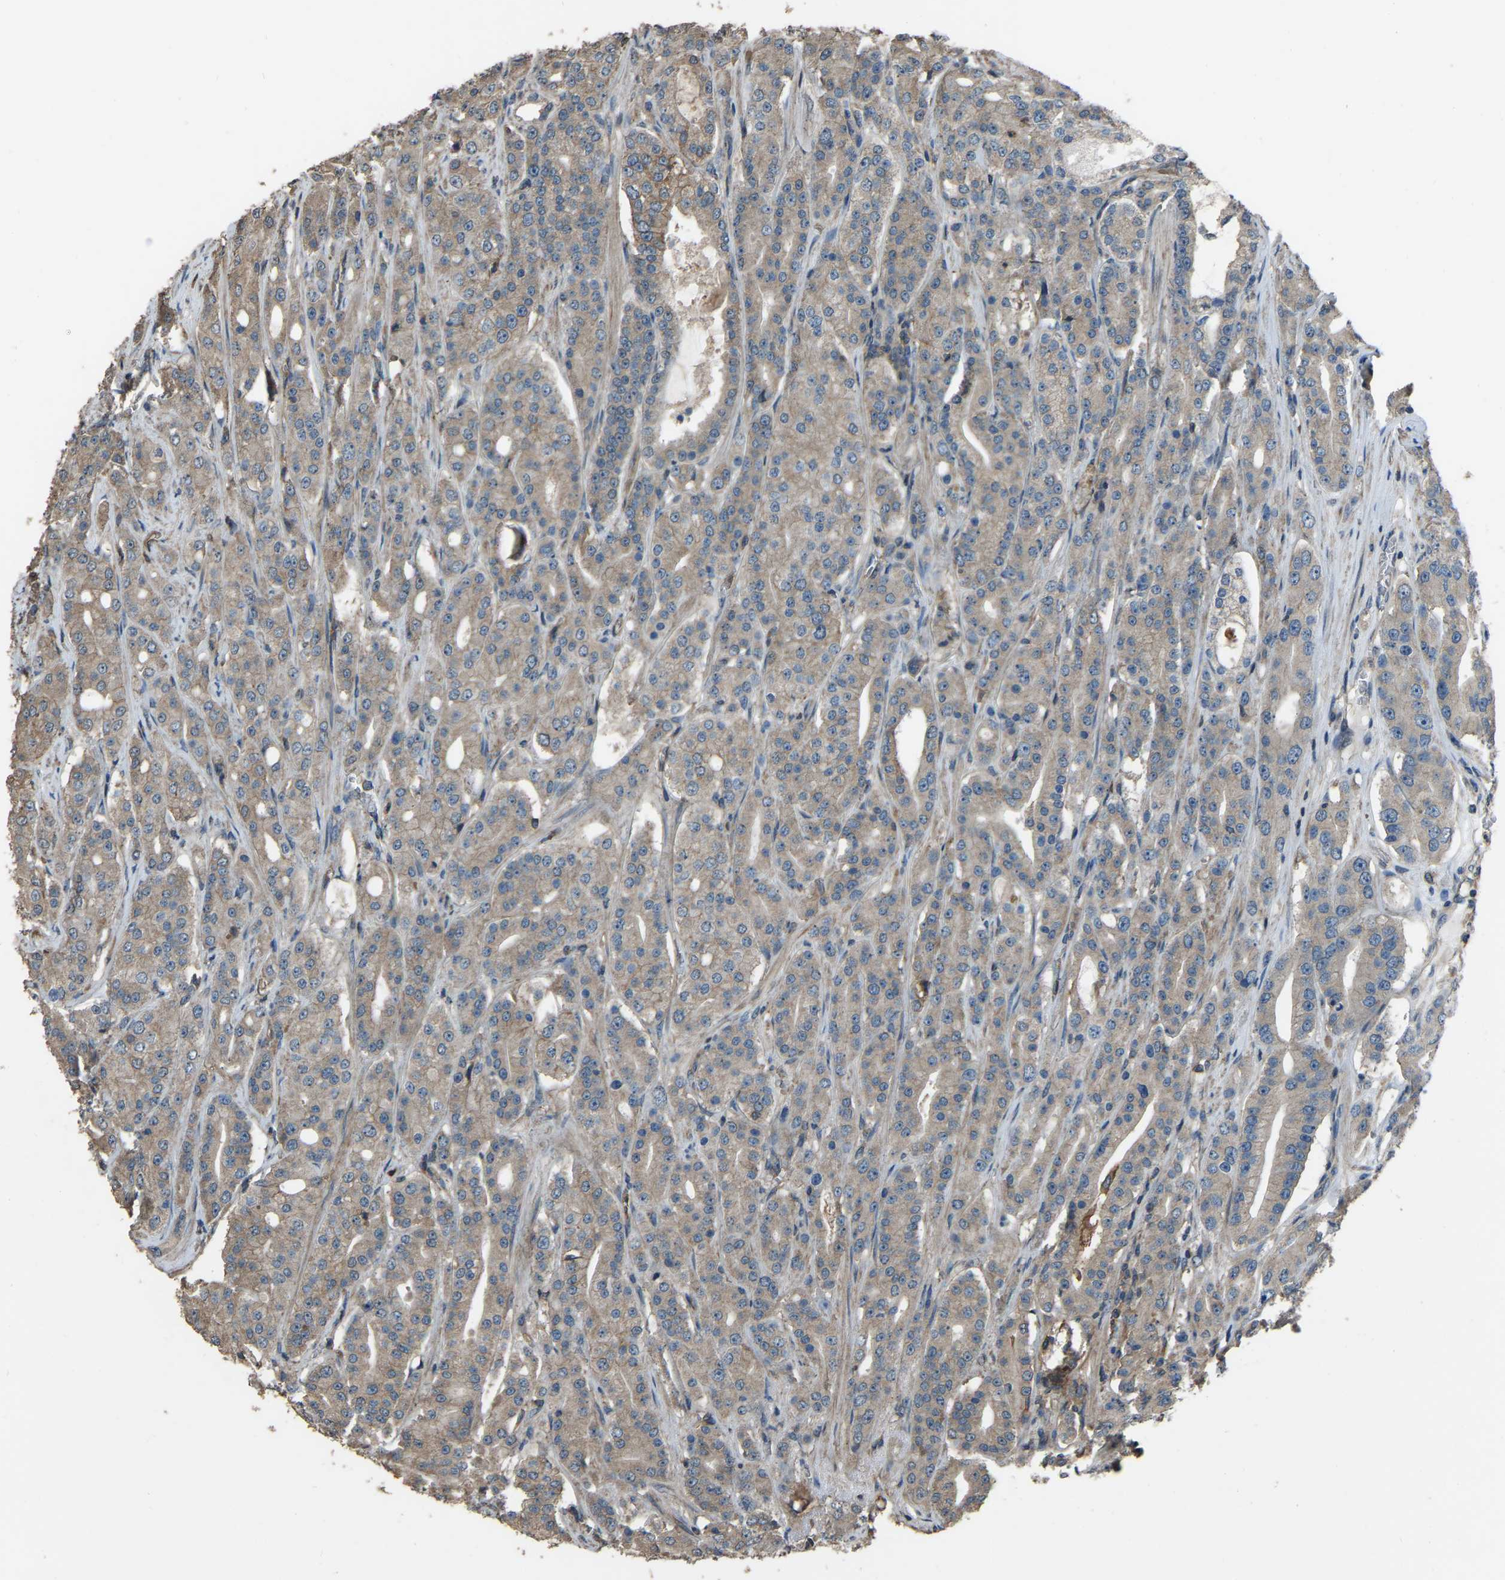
{"staining": {"intensity": "weak", "quantity": "<25%", "location": "cytoplasmic/membranous"}, "tissue": "prostate cancer", "cell_type": "Tumor cells", "image_type": "cancer", "snomed": [{"axis": "morphology", "description": "Adenocarcinoma, High grade"}, {"axis": "topography", "description": "Prostate"}], "caption": "DAB immunohistochemical staining of human prostate cancer (high-grade adenocarcinoma) demonstrates no significant staining in tumor cells.", "gene": "SLC4A2", "patient": {"sex": "male", "age": 71}}